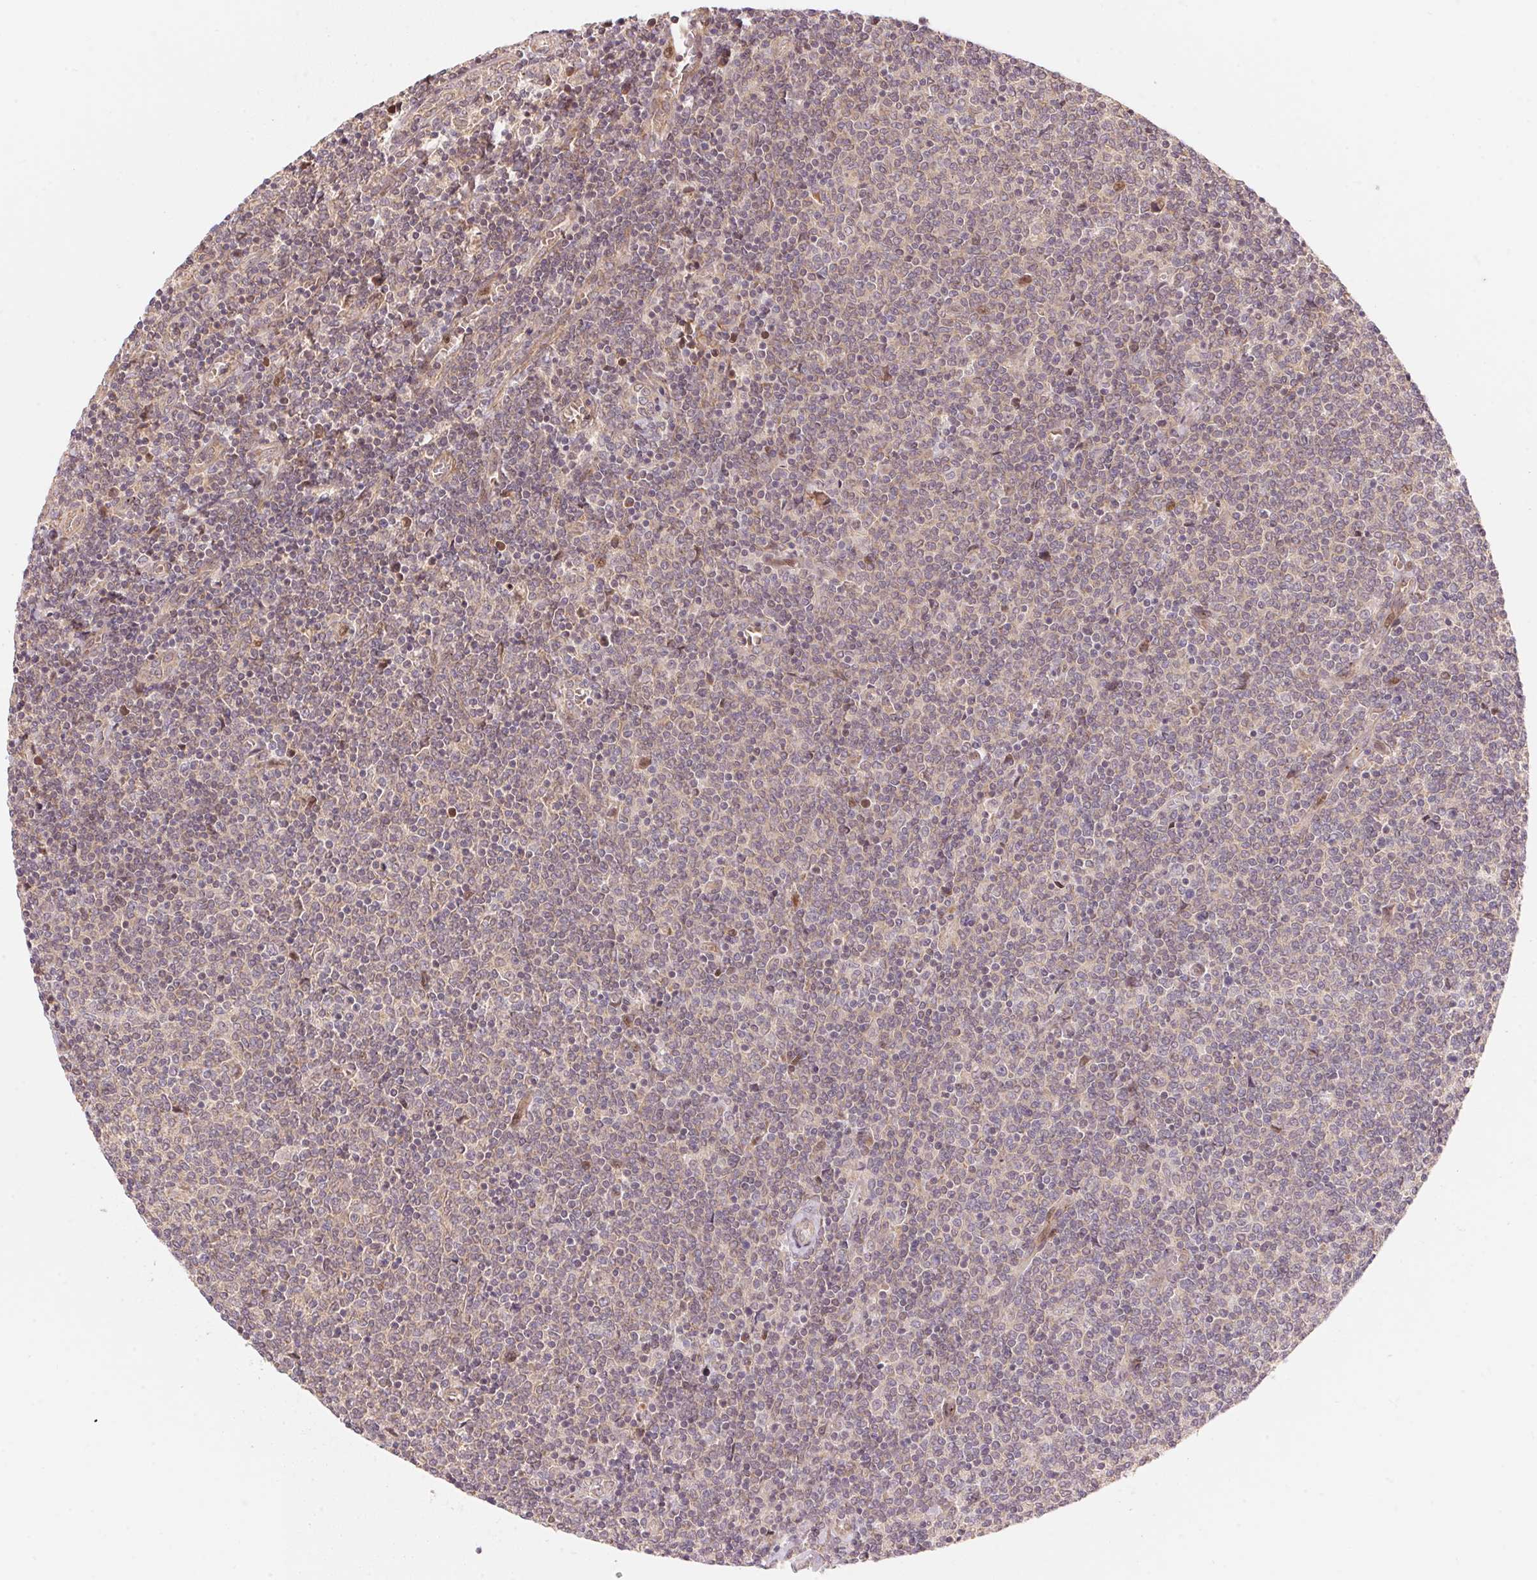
{"staining": {"intensity": "weak", "quantity": "<25%", "location": "cytoplasmic/membranous"}, "tissue": "lymphoma", "cell_type": "Tumor cells", "image_type": "cancer", "snomed": [{"axis": "morphology", "description": "Malignant lymphoma, non-Hodgkin's type, Low grade"}, {"axis": "topography", "description": "Lymph node"}], "caption": "High power microscopy micrograph of an immunohistochemistry (IHC) photomicrograph of malignant lymphoma, non-Hodgkin's type (low-grade), revealing no significant positivity in tumor cells.", "gene": "TNIP2", "patient": {"sex": "male", "age": 52}}